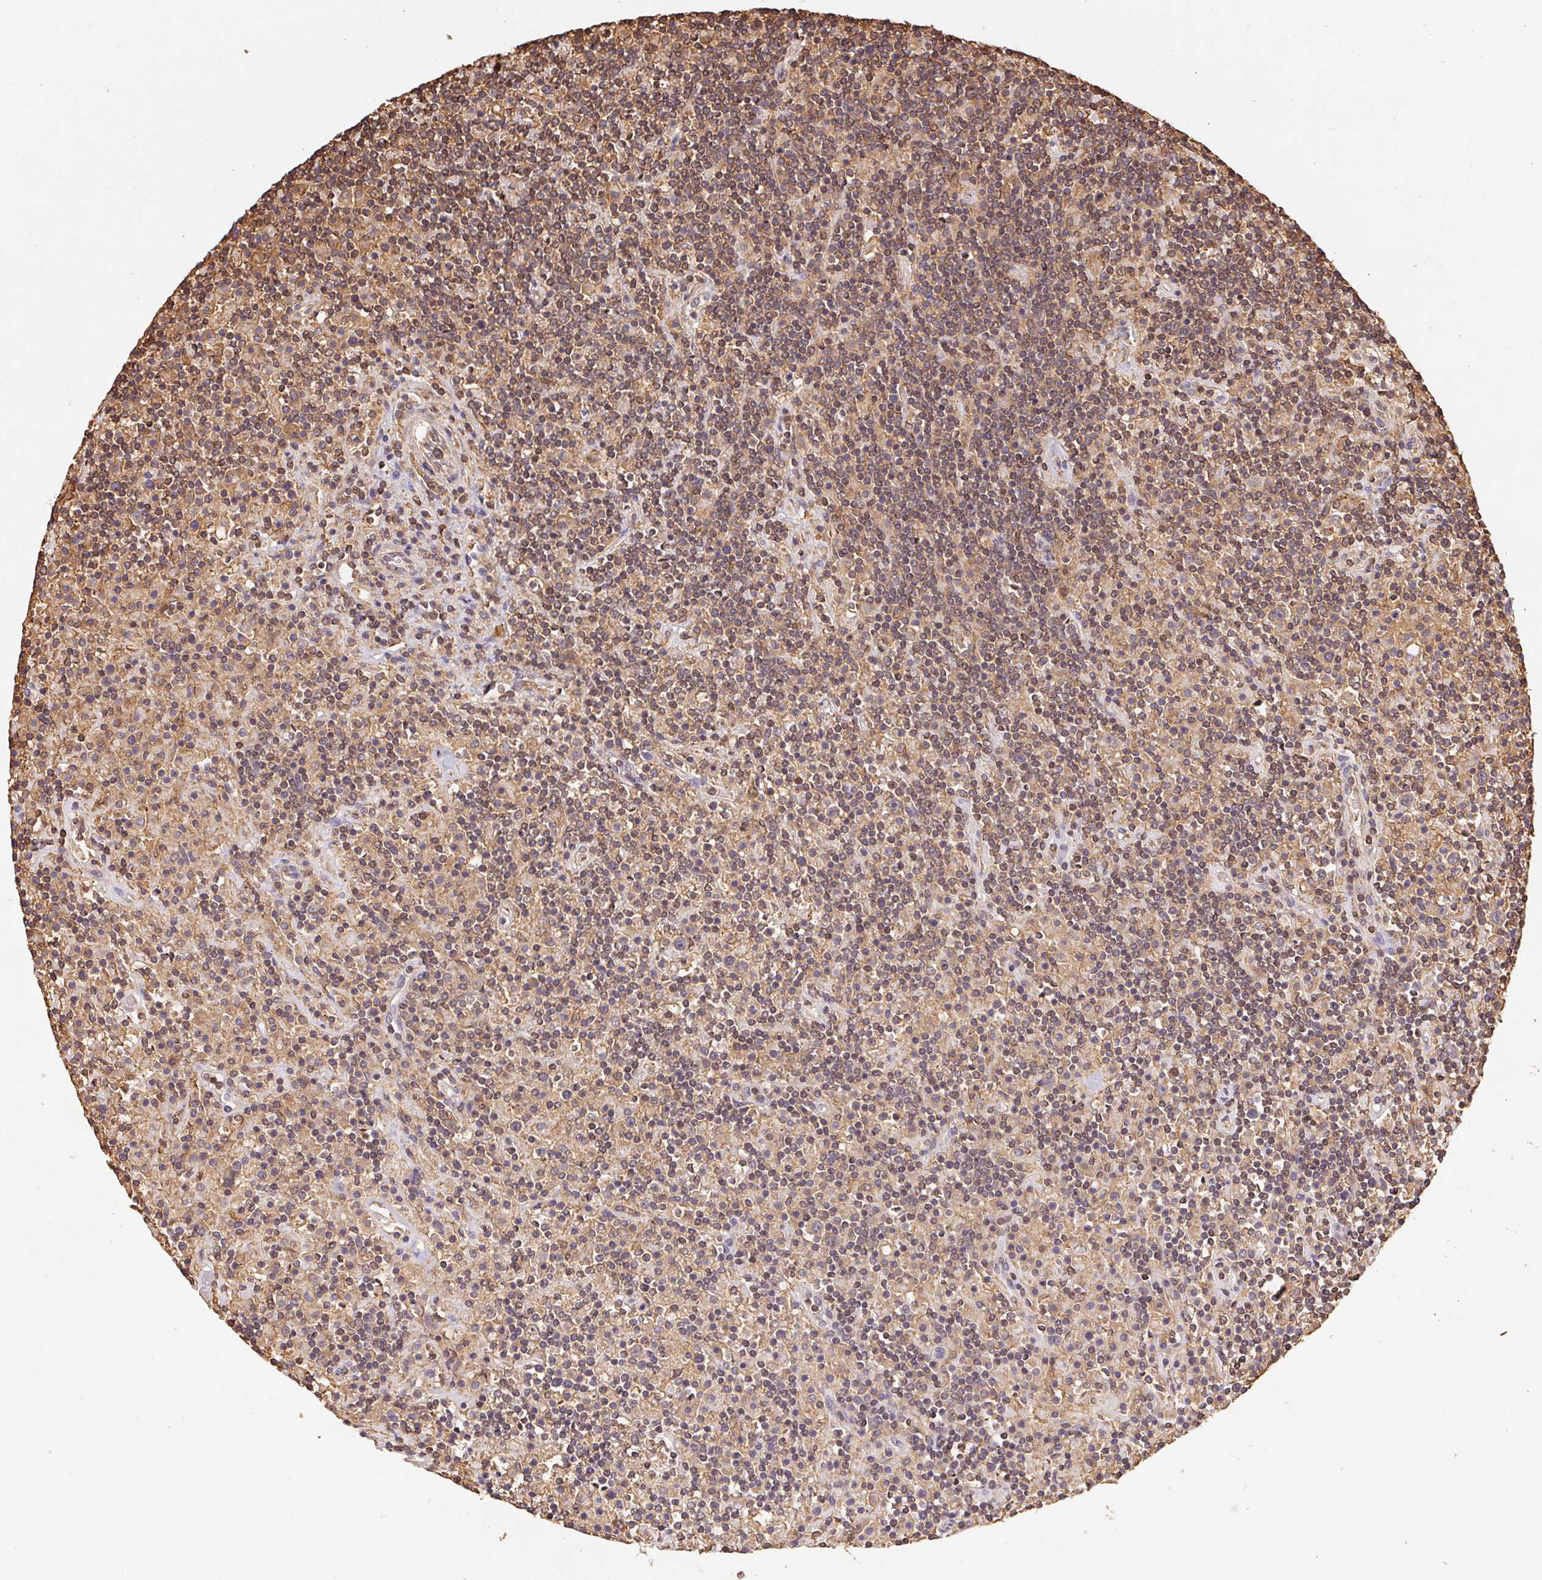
{"staining": {"intensity": "negative", "quantity": "none", "location": "none"}, "tissue": "lymphoma", "cell_type": "Tumor cells", "image_type": "cancer", "snomed": [{"axis": "morphology", "description": "Hodgkin's disease, NOS"}, {"axis": "topography", "description": "Lymph node"}], "caption": "Immunohistochemistry (IHC) histopathology image of neoplastic tissue: human Hodgkin's disease stained with DAB demonstrates no significant protein positivity in tumor cells.", "gene": "ATG10", "patient": {"sex": "male", "age": 70}}